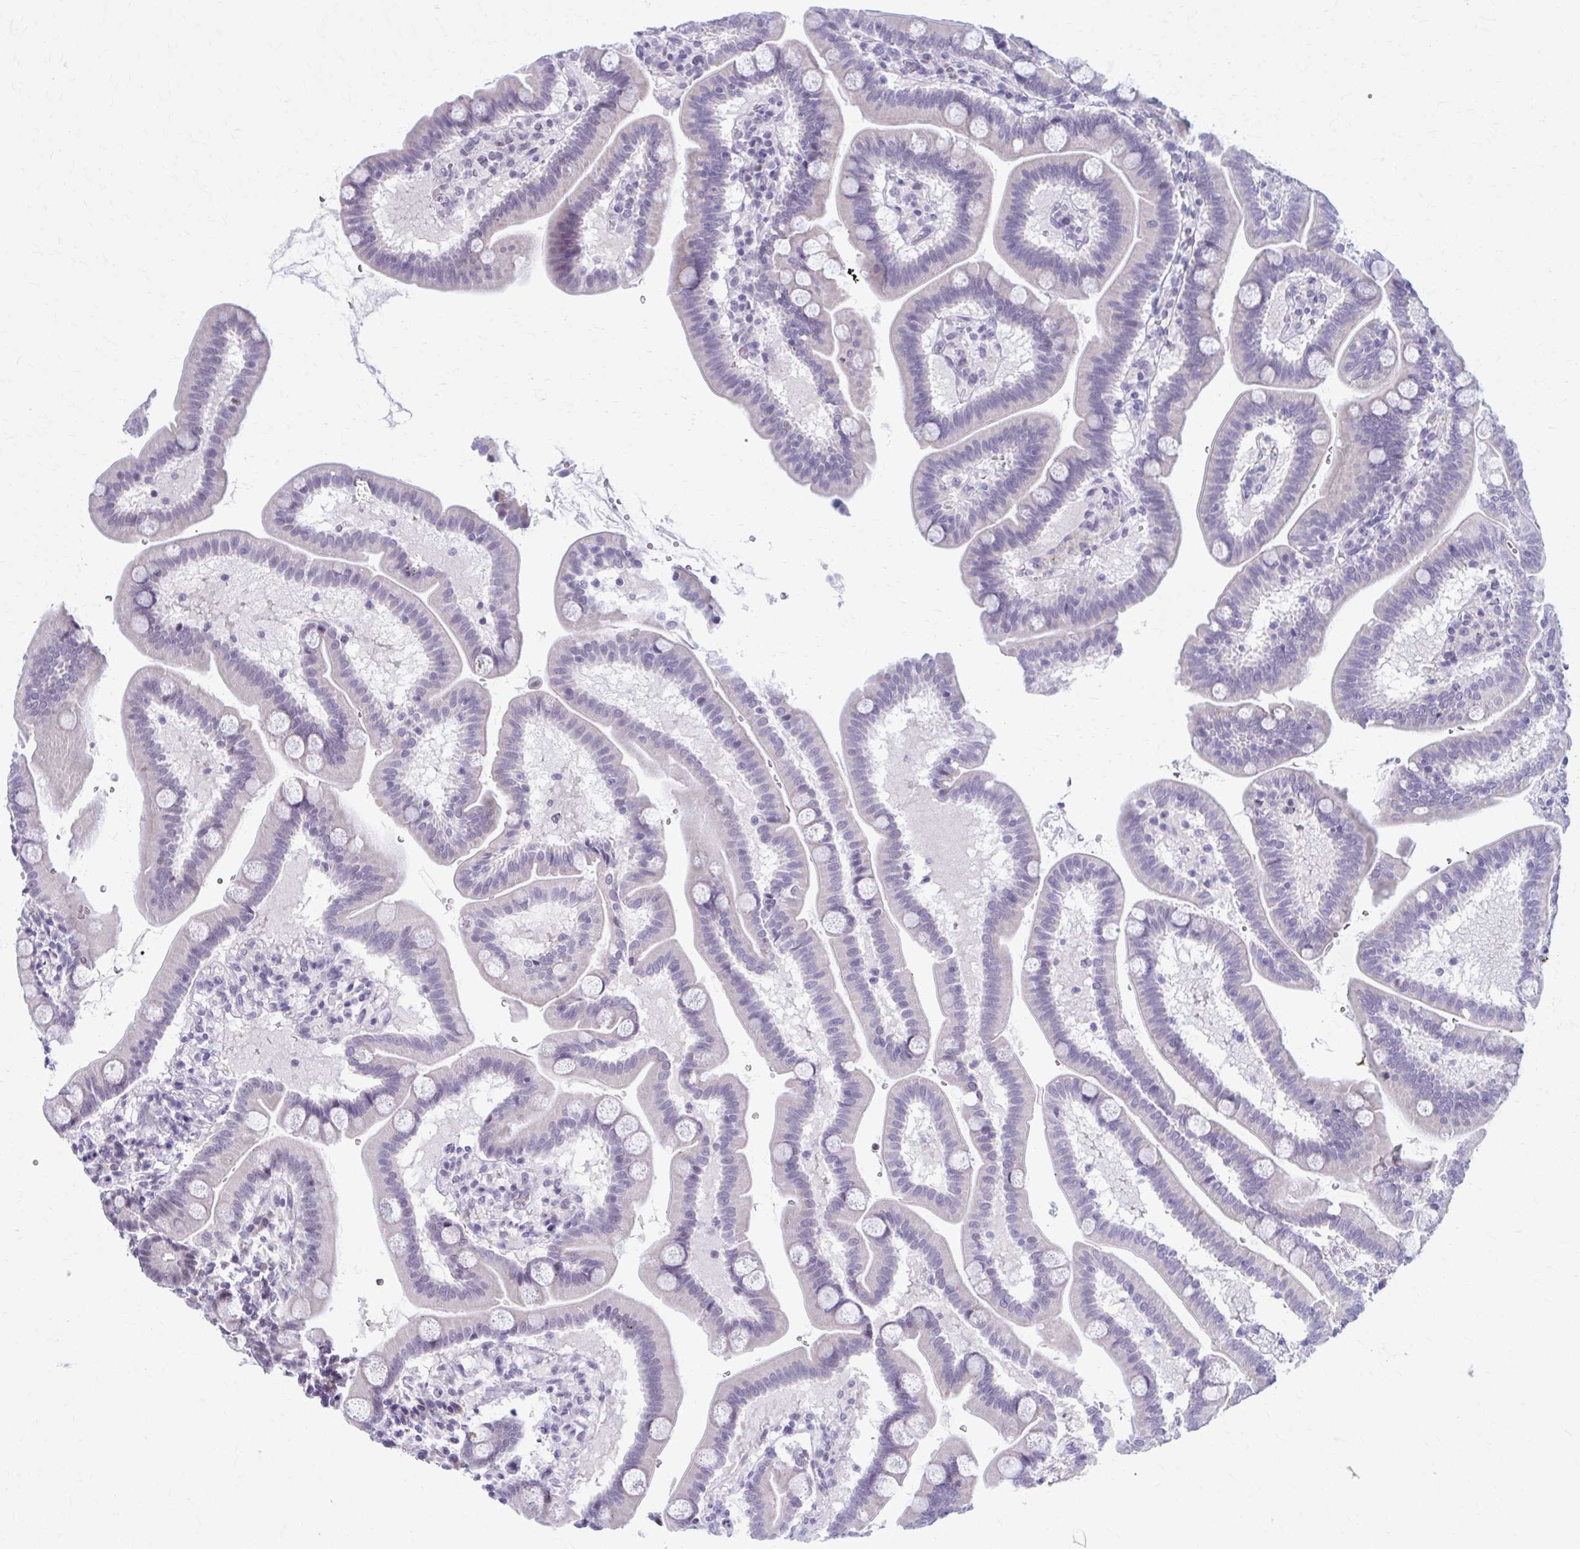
{"staining": {"intensity": "weak", "quantity": "25%-75%", "location": "nuclear"}, "tissue": "duodenum", "cell_type": "Glandular cells", "image_type": "normal", "snomed": [{"axis": "morphology", "description": "Normal tissue, NOS"}, {"axis": "topography", "description": "Duodenum"}], "caption": "This is a photomicrograph of IHC staining of unremarkable duodenum, which shows weak staining in the nuclear of glandular cells.", "gene": "CCDC105", "patient": {"sex": "male", "age": 59}}